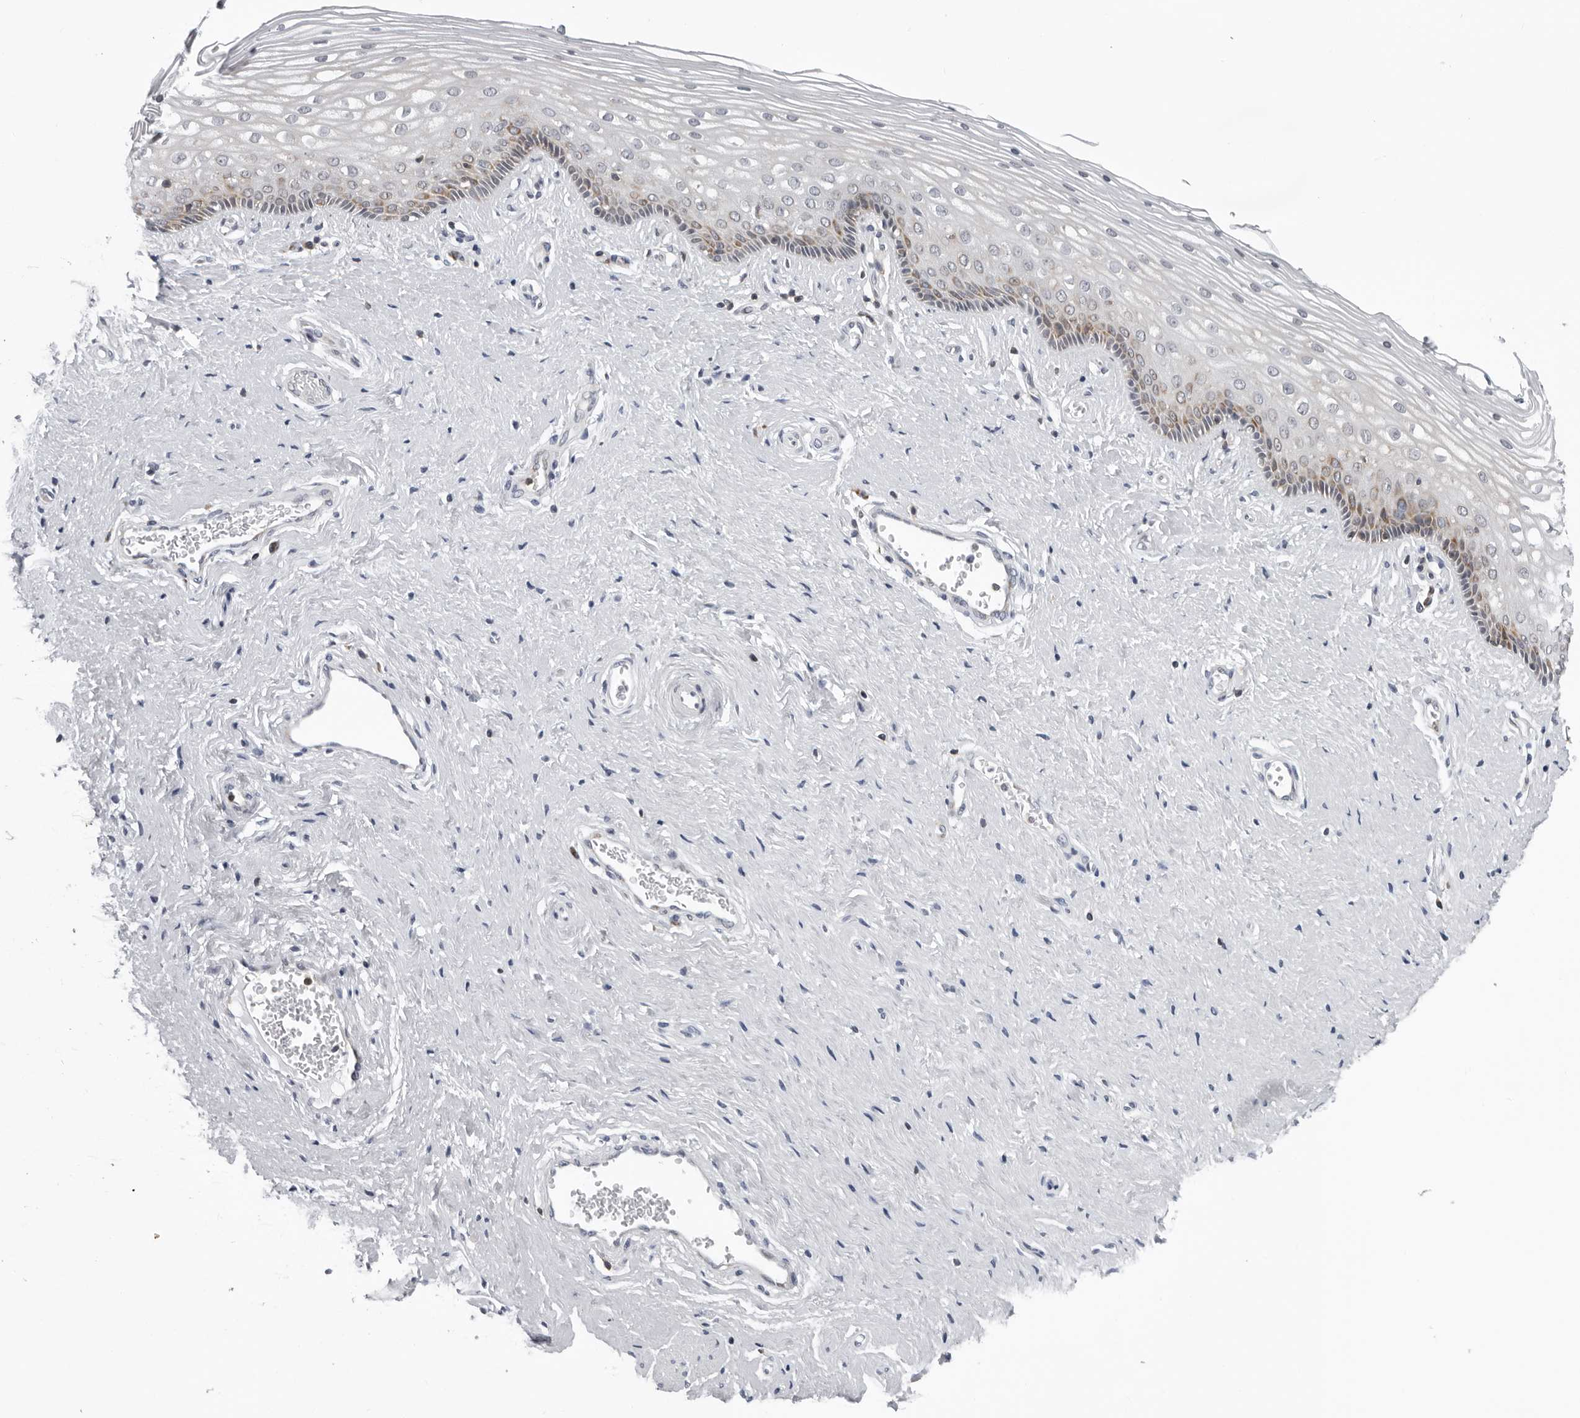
{"staining": {"intensity": "weak", "quantity": "<25%", "location": "cytoplasmic/membranous"}, "tissue": "vagina", "cell_type": "Squamous epithelial cells", "image_type": "normal", "snomed": [{"axis": "morphology", "description": "Normal tissue, NOS"}, {"axis": "topography", "description": "Vagina"}], "caption": "Squamous epithelial cells show no significant protein staining in benign vagina. (DAB IHC visualized using brightfield microscopy, high magnification).", "gene": "CPT2", "patient": {"sex": "female", "age": 46}}